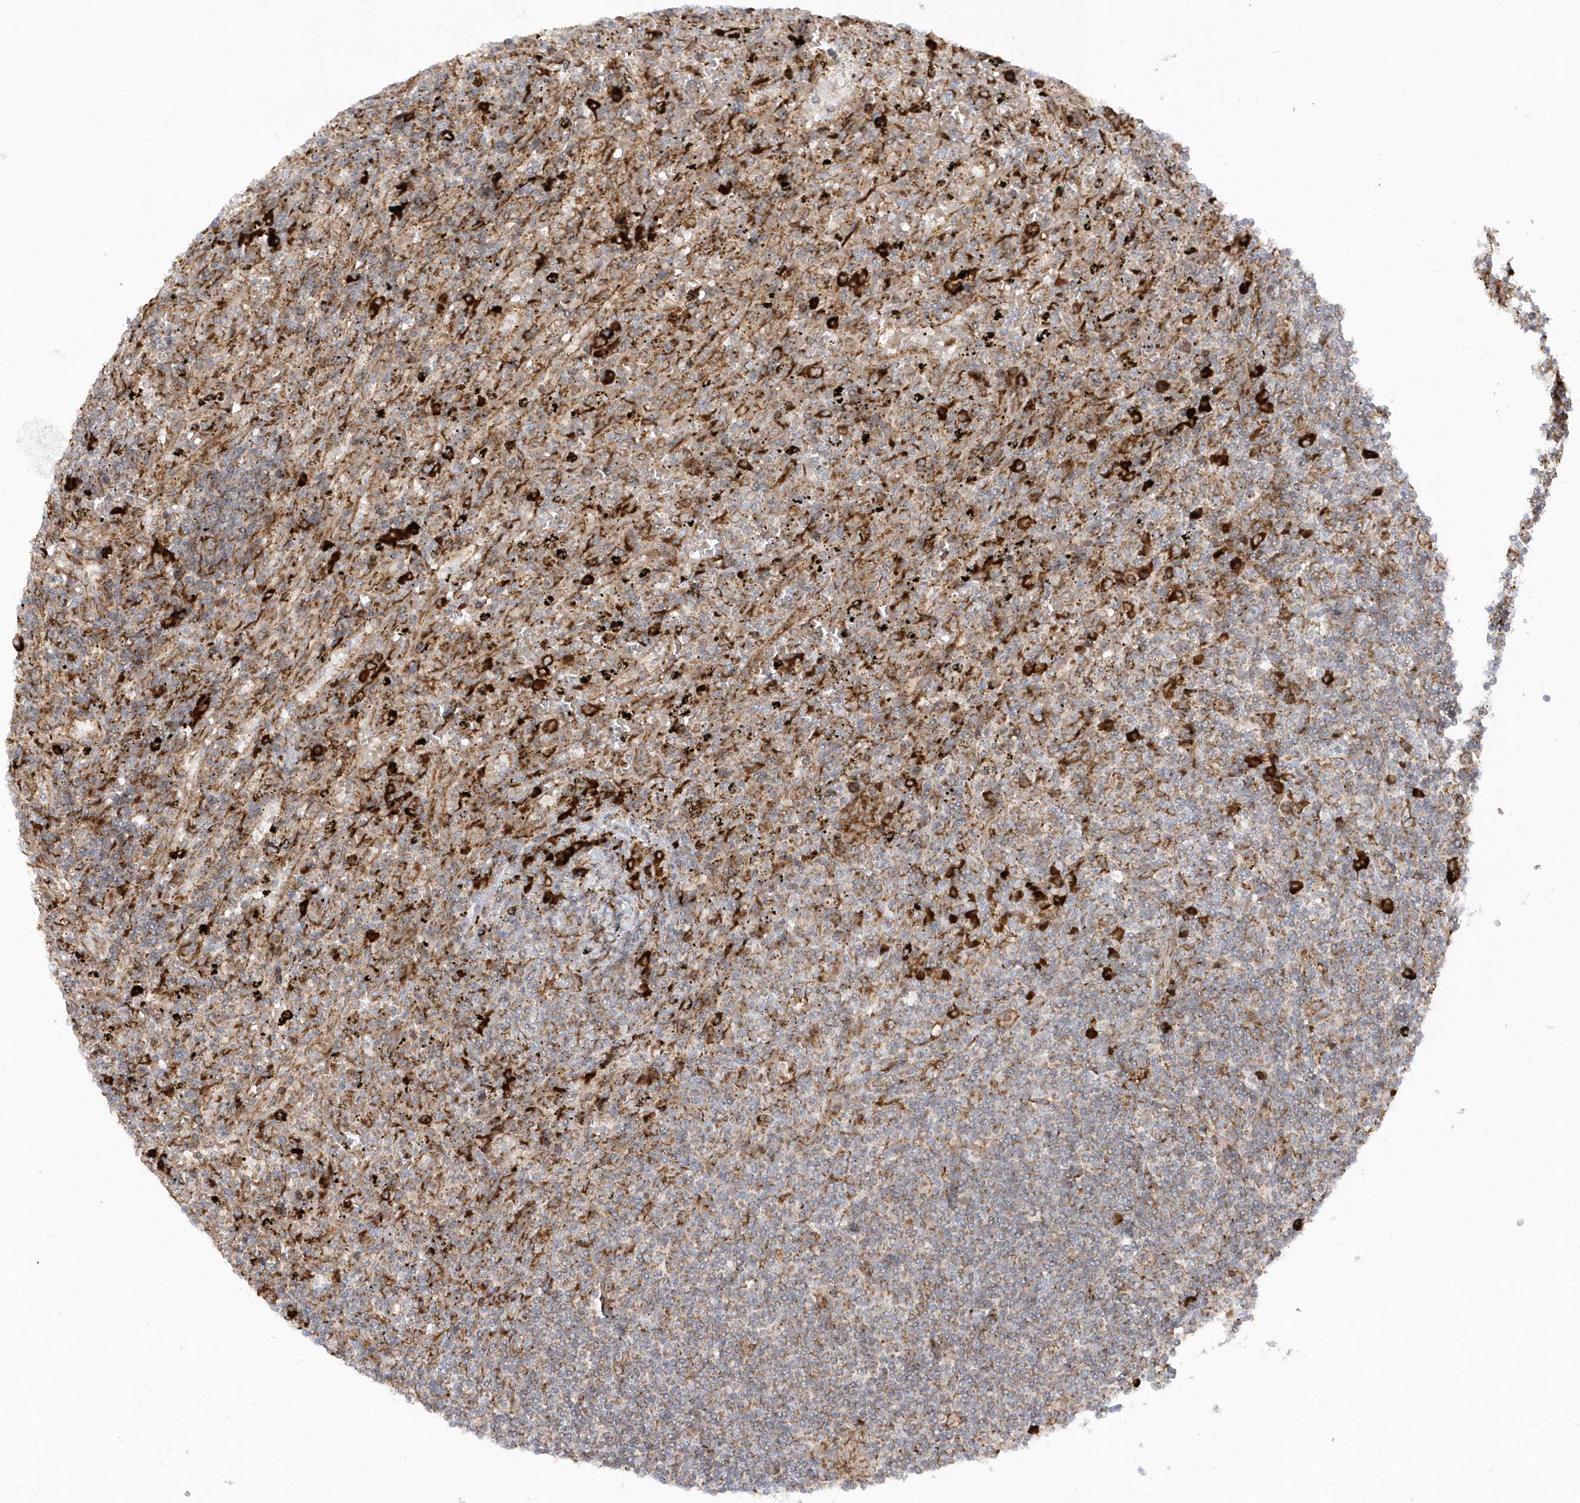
{"staining": {"intensity": "moderate", "quantity": "25%-75%", "location": "cytoplasmic/membranous"}, "tissue": "lymphoma", "cell_type": "Tumor cells", "image_type": "cancer", "snomed": [{"axis": "morphology", "description": "Malignant lymphoma, non-Hodgkin's type, Low grade"}, {"axis": "topography", "description": "Spleen"}], "caption": "Protein expression analysis of malignant lymphoma, non-Hodgkin's type (low-grade) reveals moderate cytoplasmic/membranous staining in approximately 25%-75% of tumor cells.", "gene": "SH3BP2", "patient": {"sex": "male", "age": 76}}